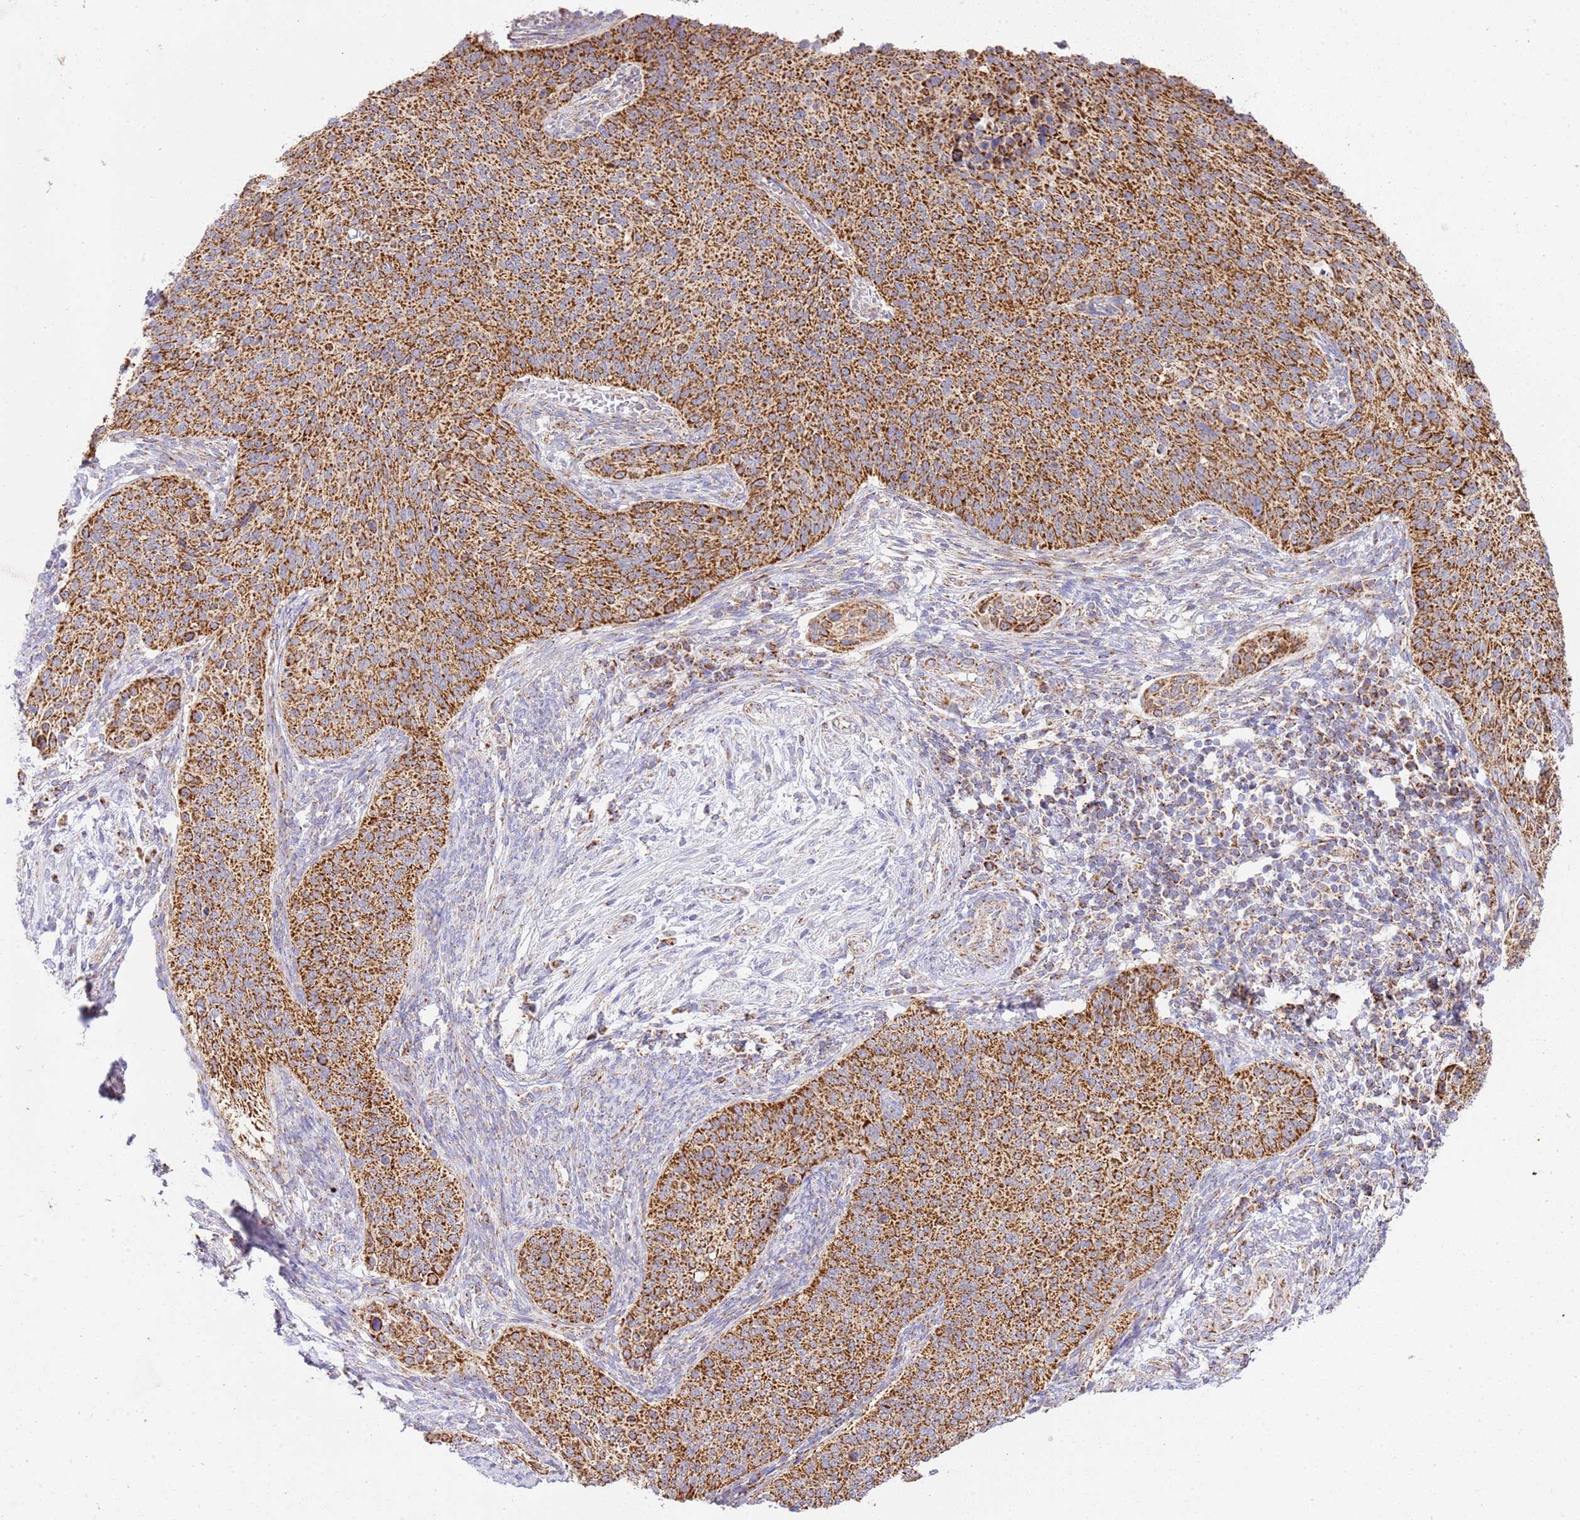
{"staining": {"intensity": "strong", "quantity": ">75%", "location": "cytoplasmic/membranous"}, "tissue": "cervical cancer", "cell_type": "Tumor cells", "image_type": "cancer", "snomed": [{"axis": "morphology", "description": "Squamous cell carcinoma, NOS"}, {"axis": "topography", "description": "Cervix"}], "caption": "The immunohistochemical stain labels strong cytoplasmic/membranous positivity in tumor cells of cervical cancer (squamous cell carcinoma) tissue.", "gene": "ZBTB39", "patient": {"sex": "female", "age": 70}}